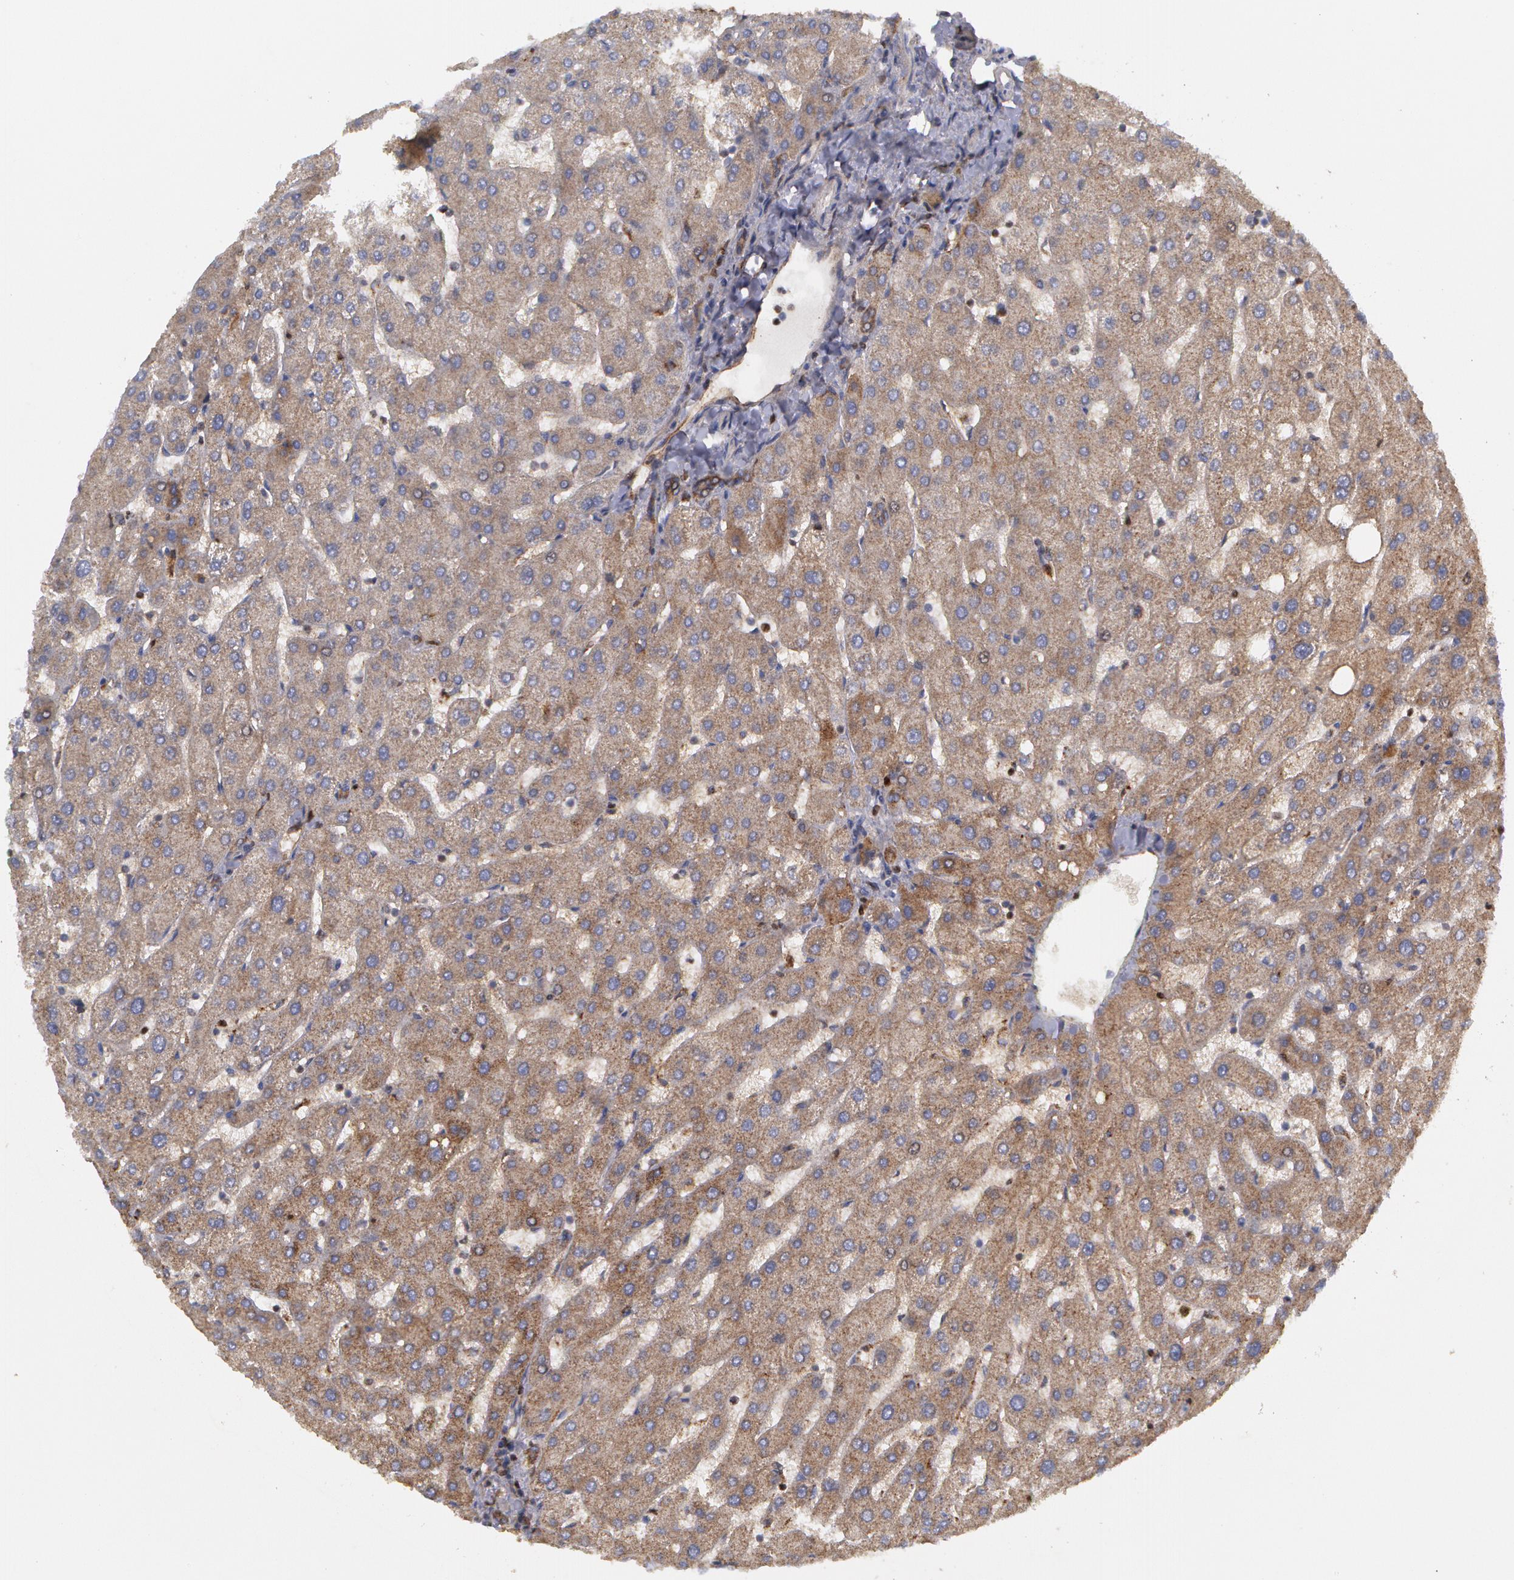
{"staining": {"intensity": "moderate", "quantity": ">75%", "location": "cytoplasmic/membranous"}, "tissue": "liver", "cell_type": "Cholangiocytes", "image_type": "normal", "snomed": [{"axis": "morphology", "description": "Normal tissue, NOS"}, {"axis": "topography", "description": "Liver"}], "caption": "Immunohistochemical staining of unremarkable human liver exhibits moderate cytoplasmic/membranous protein positivity in approximately >75% of cholangiocytes. The staining was performed using DAB (3,3'-diaminobenzidine) to visualize the protein expression in brown, while the nuclei were stained in blue with hematoxylin (Magnification: 20x).", "gene": "ERBB2", "patient": {"sex": "male", "age": 67}}